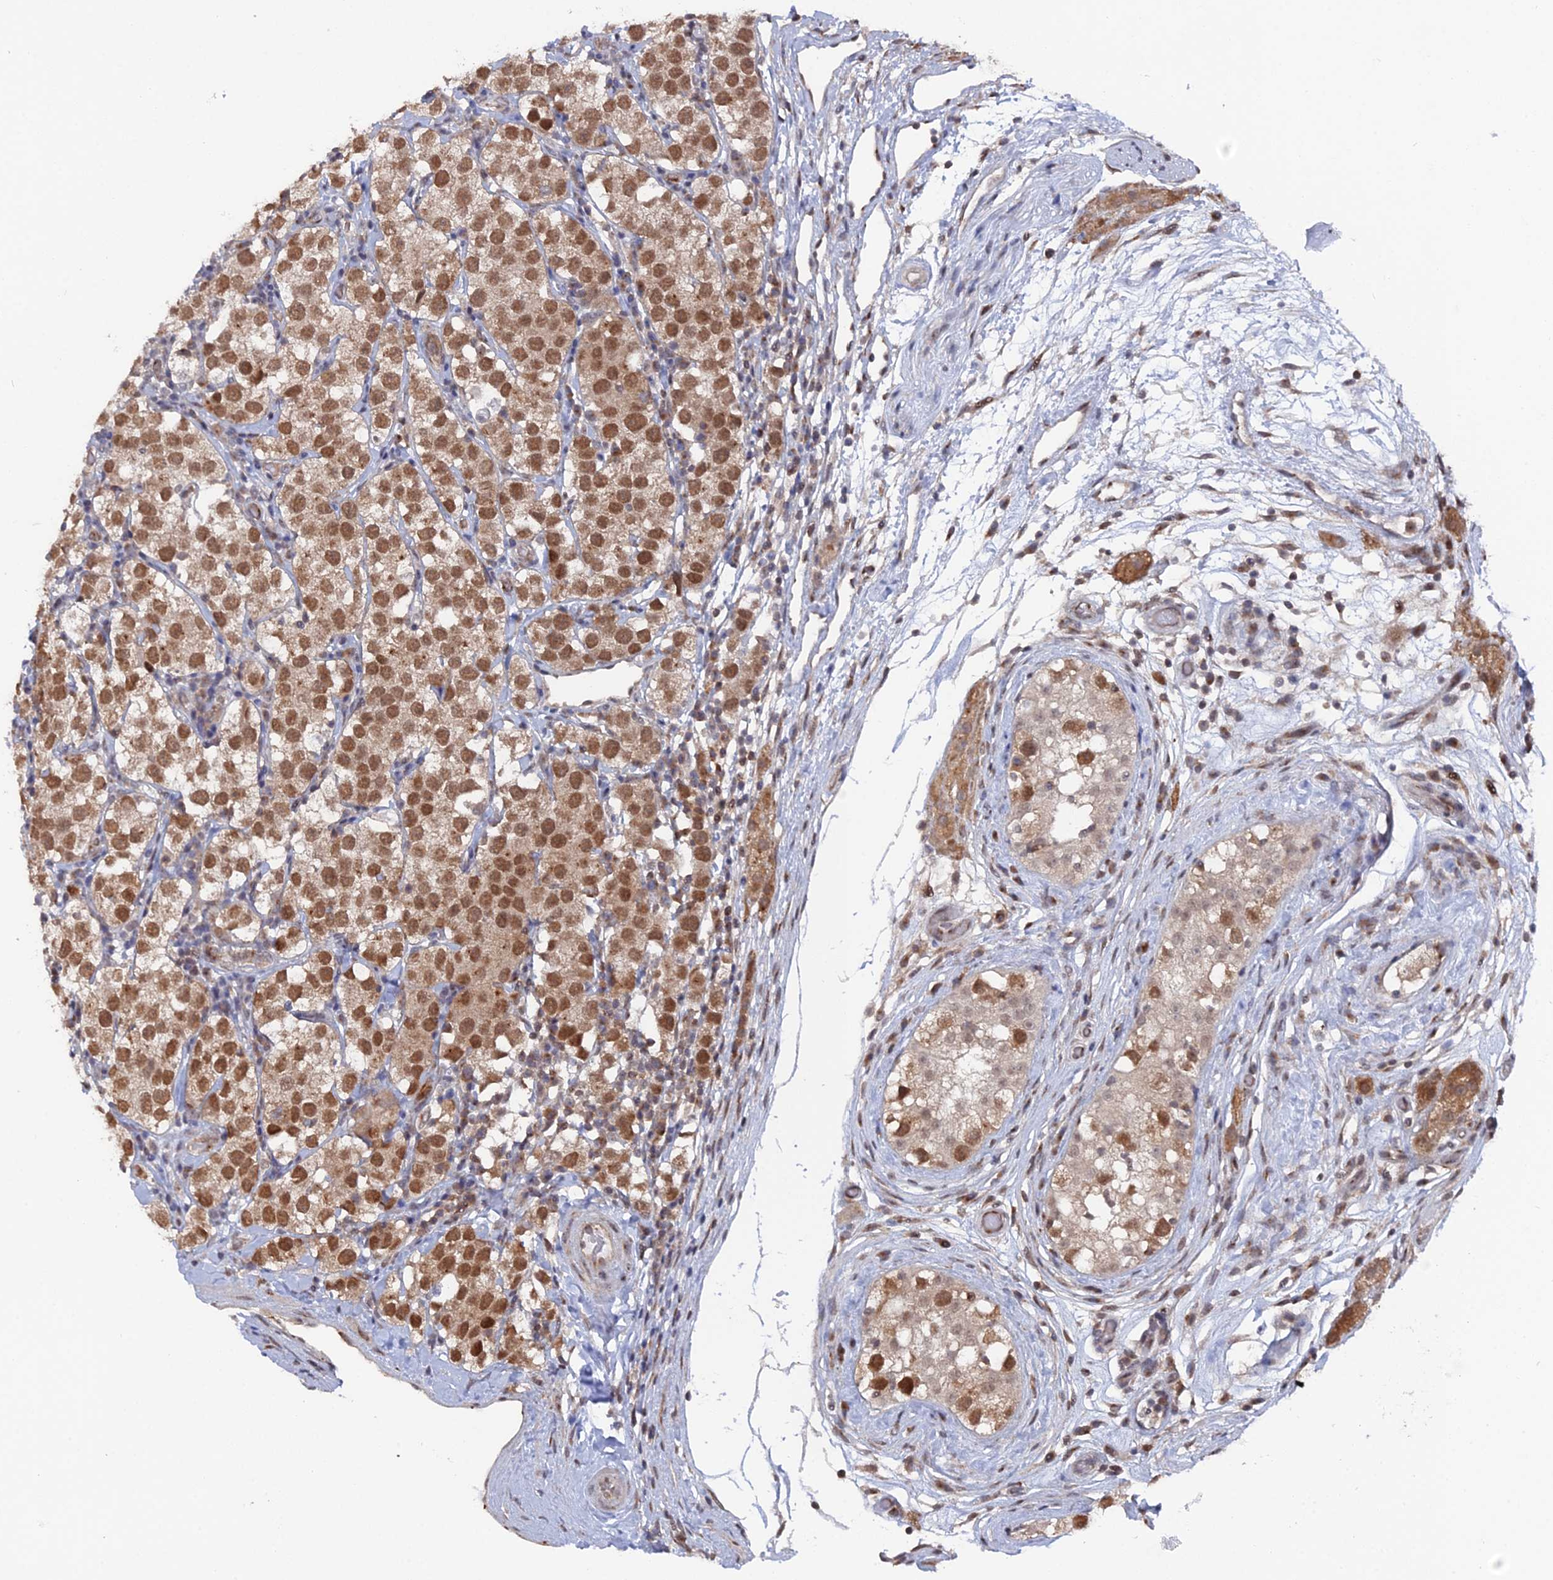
{"staining": {"intensity": "moderate", "quantity": ">75%", "location": "nuclear"}, "tissue": "testis cancer", "cell_type": "Tumor cells", "image_type": "cancer", "snomed": [{"axis": "morphology", "description": "Seminoma, NOS"}, {"axis": "topography", "description": "Testis"}], "caption": "This is a photomicrograph of immunohistochemistry staining of testis seminoma, which shows moderate staining in the nuclear of tumor cells.", "gene": "FHIP2A", "patient": {"sex": "male", "age": 34}}